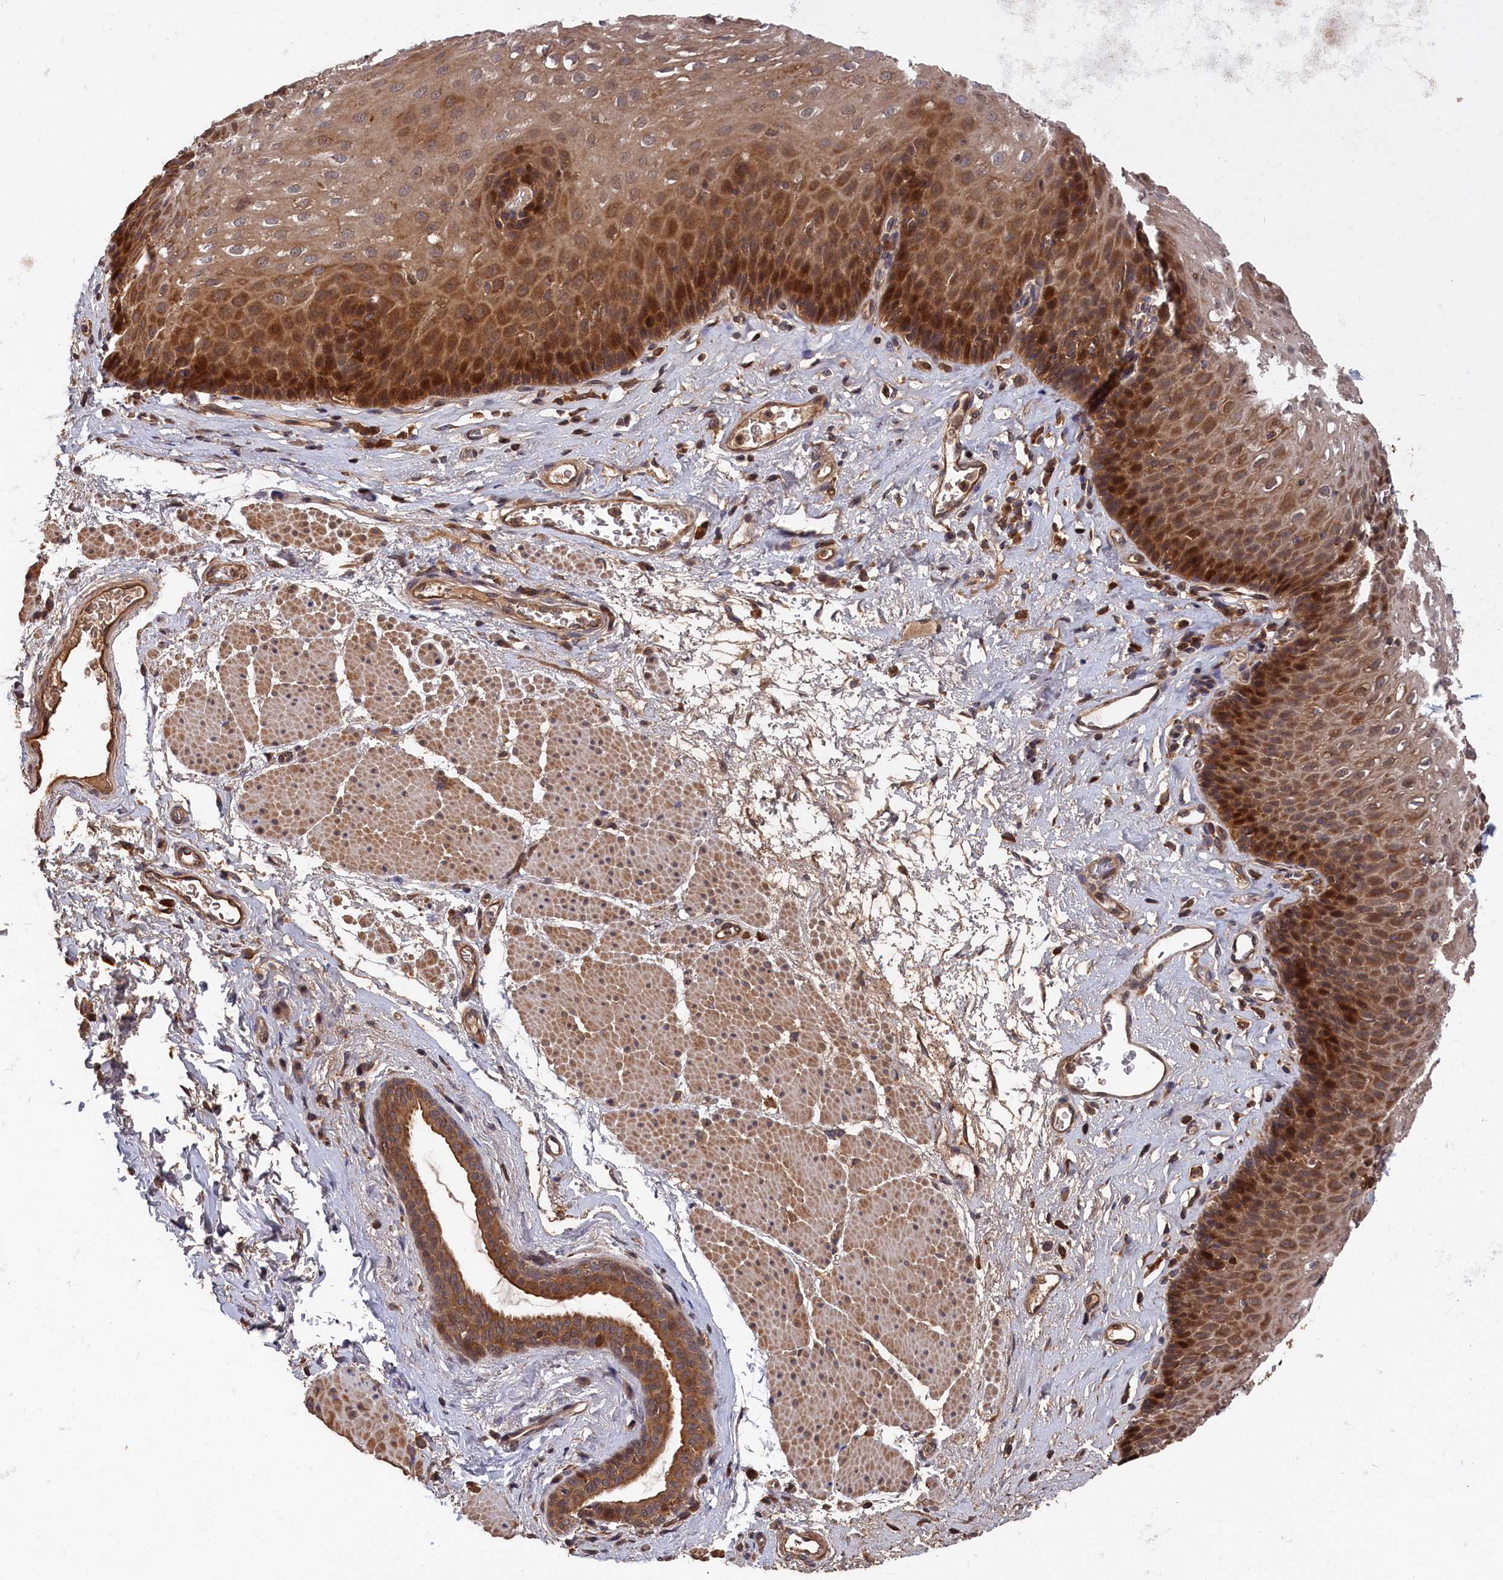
{"staining": {"intensity": "strong", "quantity": "25%-75%", "location": "cytoplasmic/membranous,nuclear"}, "tissue": "esophagus", "cell_type": "Squamous epithelial cells", "image_type": "normal", "snomed": [{"axis": "morphology", "description": "Normal tissue, NOS"}, {"axis": "topography", "description": "Esophagus"}], "caption": "Normal esophagus shows strong cytoplasmic/membranous,nuclear expression in about 25%-75% of squamous epithelial cells, visualized by immunohistochemistry. The staining was performed using DAB to visualize the protein expression in brown, while the nuclei were stained in blue with hematoxylin (Magnification: 20x).", "gene": "RMI2", "patient": {"sex": "female", "age": 66}}